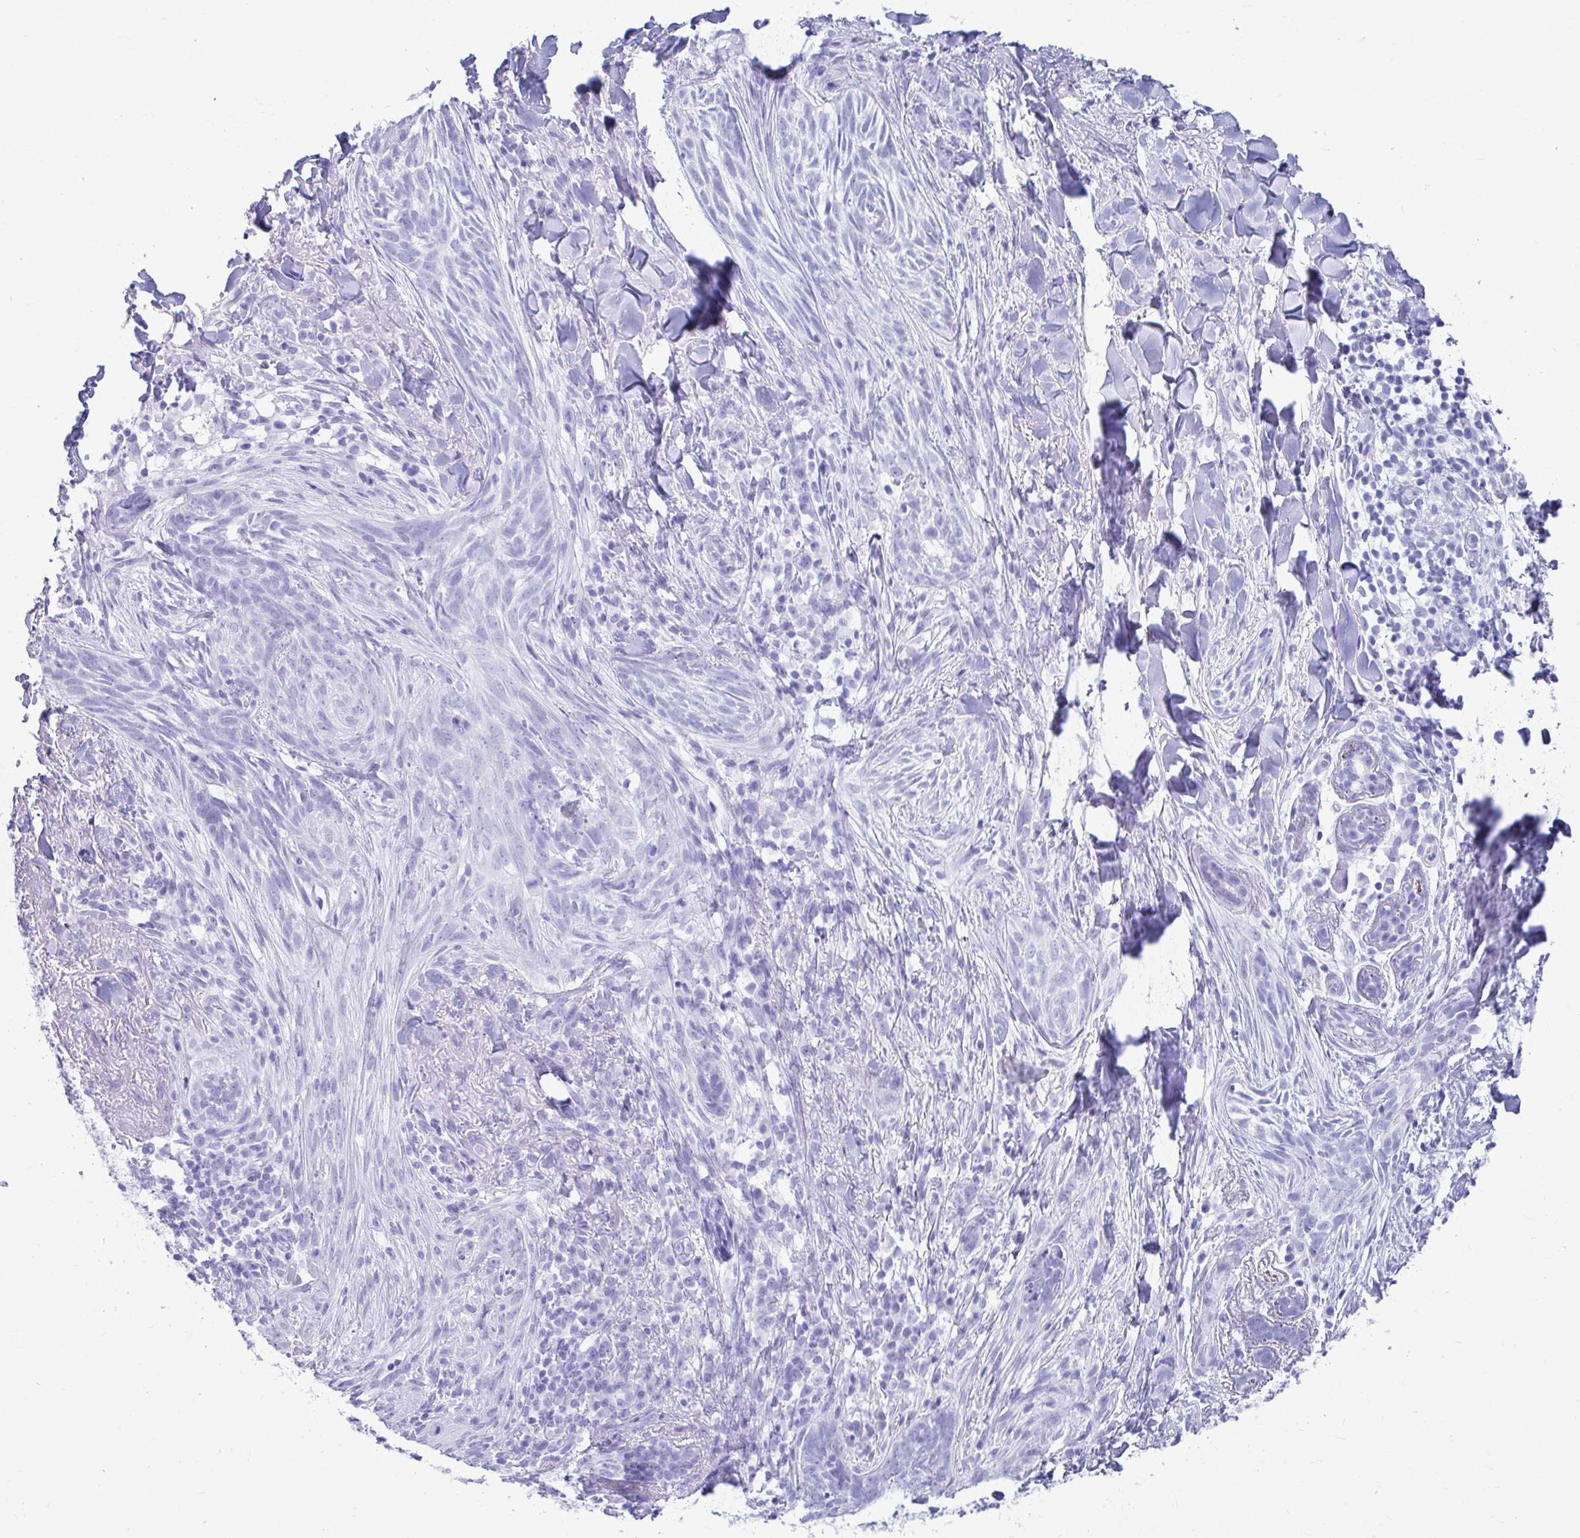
{"staining": {"intensity": "negative", "quantity": "none", "location": "none"}, "tissue": "skin cancer", "cell_type": "Tumor cells", "image_type": "cancer", "snomed": [{"axis": "morphology", "description": "Basal cell carcinoma"}, {"axis": "topography", "description": "Skin"}], "caption": "The histopathology image shows no significant staining in tumor cells of skin basal cell carcinoma.", "gene": "ATP4B", "patient": {"sex": "female", "age": 93}}